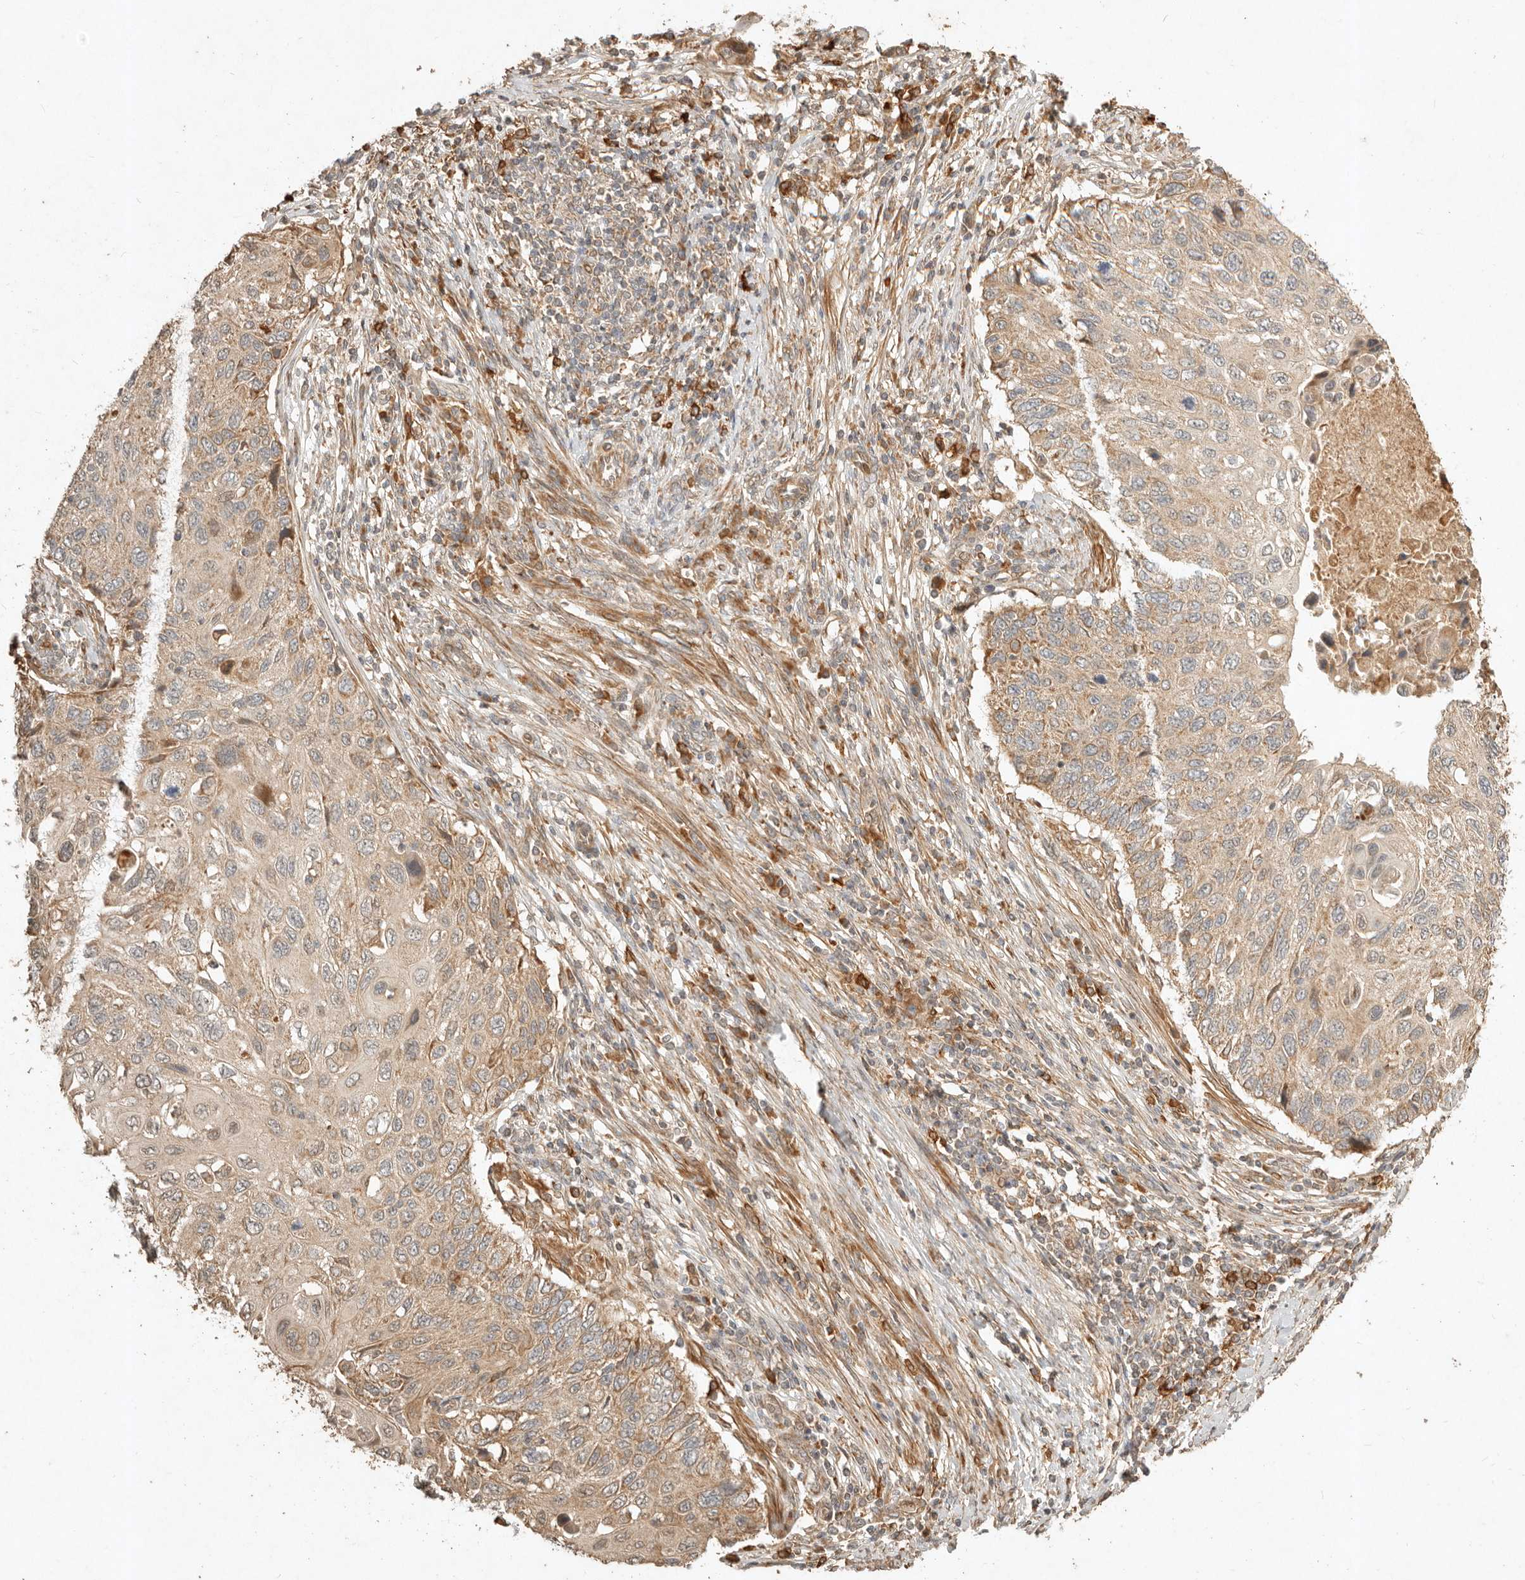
{"staining": {"intensity": "weak", "quantity": ">75%", "location": "cytoplasmic/membranous"}, "tissue": "cervical cancer", "cell_type": "Tumor cells", "image_type": "cancer", "snomed": [{"axis": "morphology", "description": "Squamous cell carcinoma, NOS"}, {"axis": "topography", "description": "Cervix"}], "caption": "This histopathology image shows cervical cancer stained with IHC to label a protein in brown. The cytoplasmic/membranous of tumor cells show weak positivity for the protein. Nuclei are counter-stained blue.", "gene": "CLEC4C", "patient": {"sex": "female", "age": 70}}